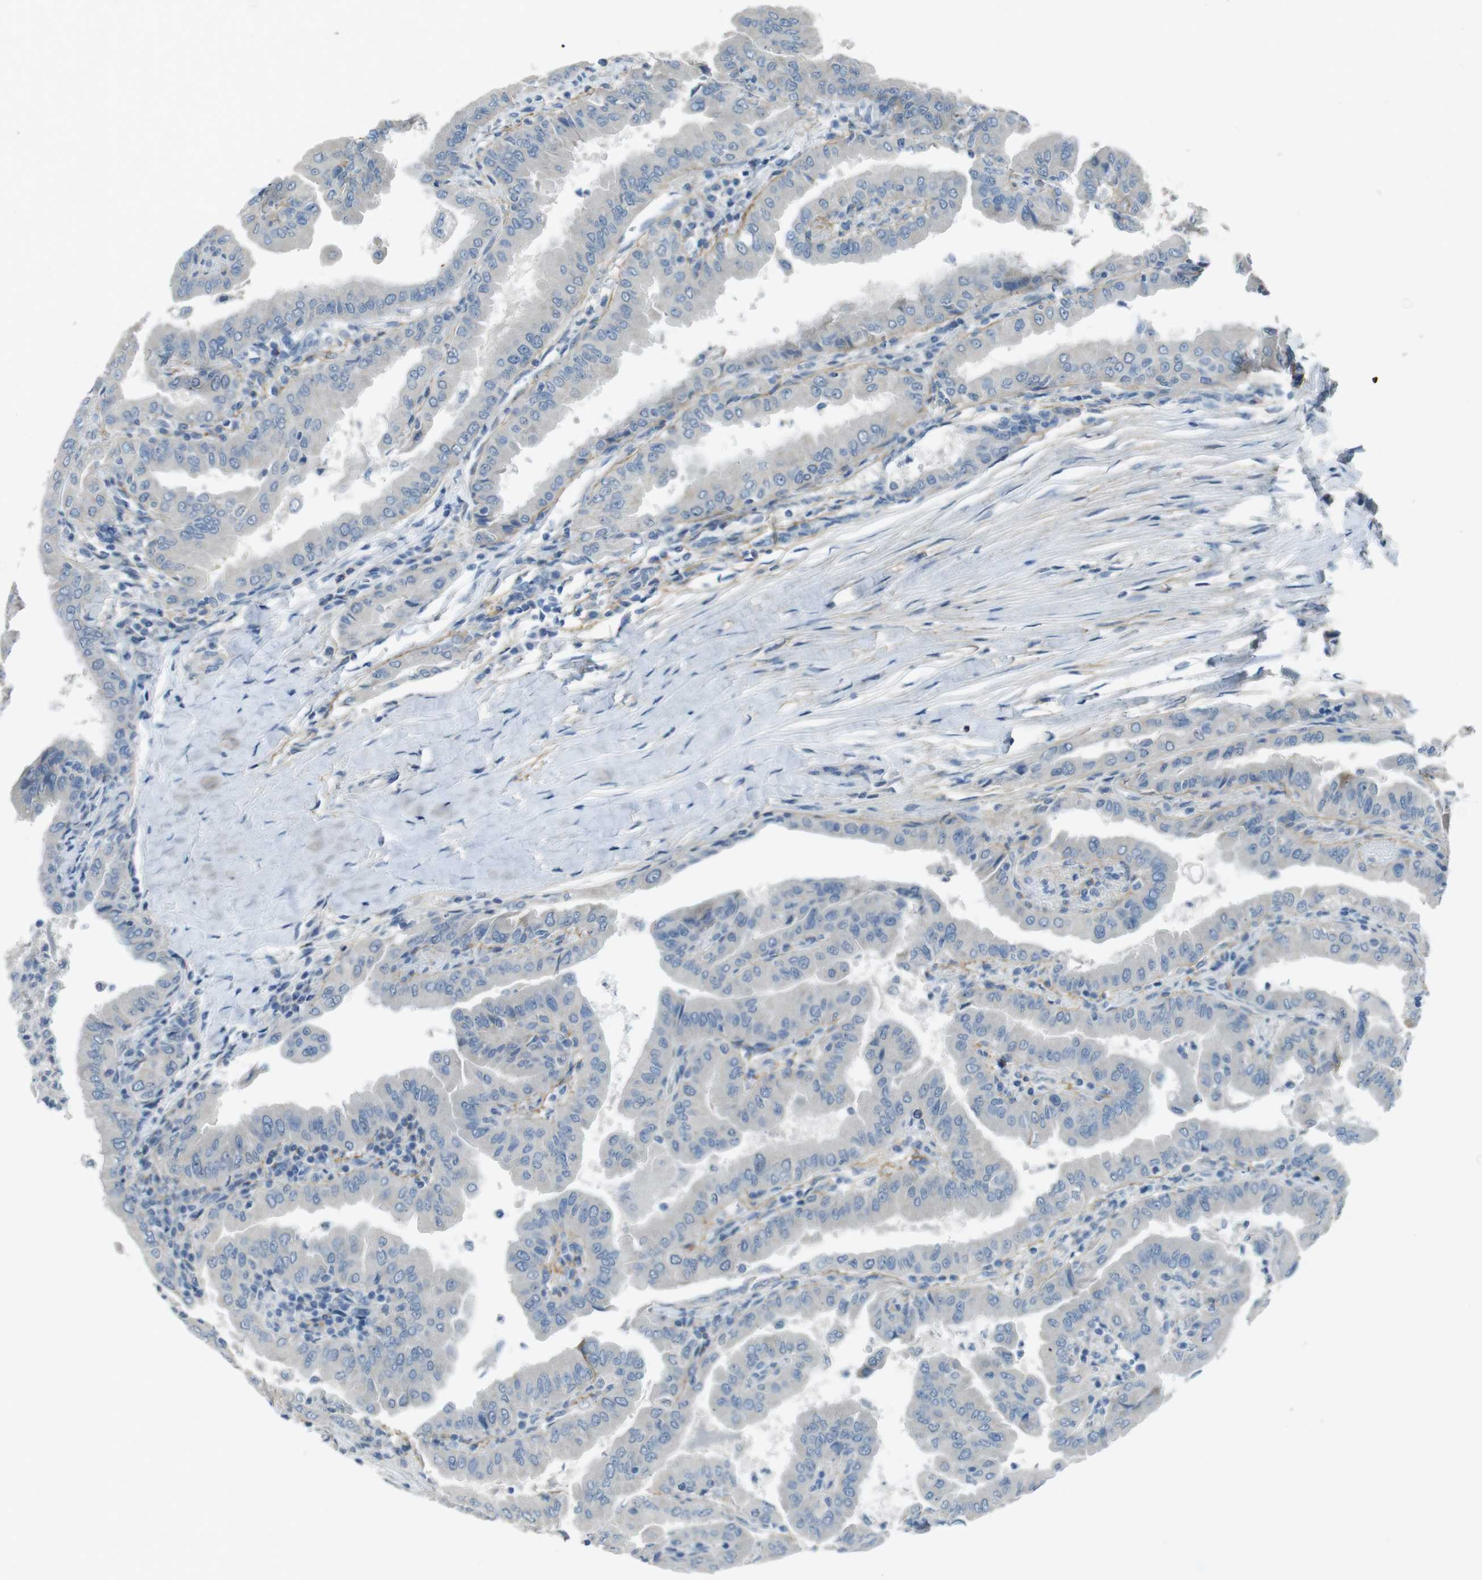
{"staining": {"intensity": "negative", "quantity": "none", "location": "none"}, "tissue": "thyroid cancer", "cell_type": "Tumor cells", "image_type": "cancer", "snomed": [{"axis": "morphology", "description": "Papillary adenocarcinoma, NOS"}, {"axis": "topography", "description": "Thyroid gland"}], "caption": "This is an IHC photomicrograph of thyroid cancer. There is no positivity in tumor cells.", "gene": "ENTPD7", "patient": {"sex": "male", "age": 33}}